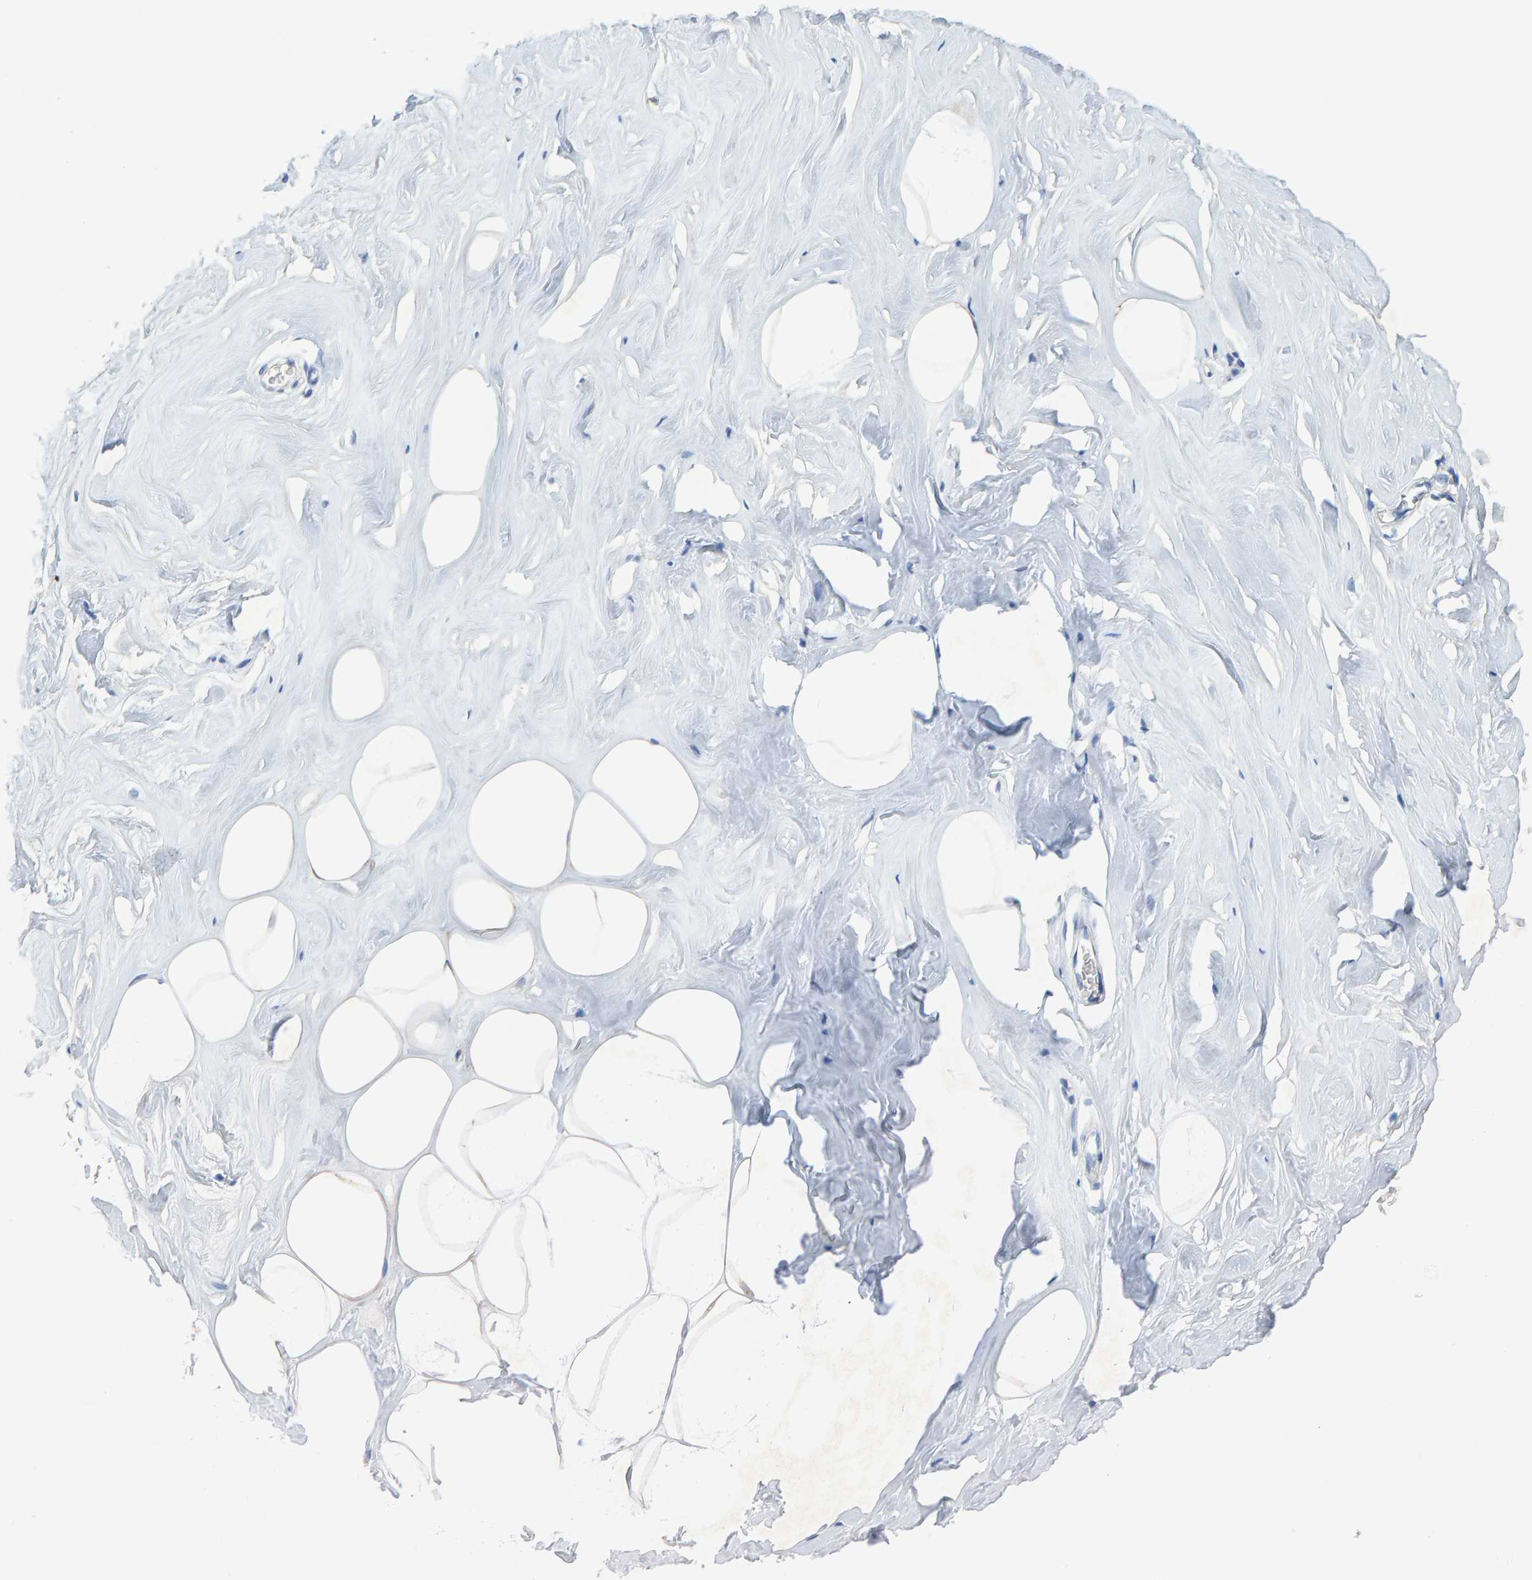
{"staining": {"intensity": "weak", "quantity": "25%-75%", "location": "cytoplasmic/membranous"}, "tissue": "adipose tissue", "cell_type": "Adipocytes", "image_type": "normal", "snomed": [{"axis": "morphology", "description": "Normal tissue, NOS"}, {"axis": "morphology", "description": "Fibrosis, NOS"}, {"axis": "topography", "description": "Breast"}, {"axis": "topography", "description": "Adipose tissue"}], "caption": "Immunohistochemical staining of normal human adipose tissue demonstrates low levels of weak cytoplasmic/membranous expression in approximately 25%-75% of adipocytes.", "gene": "ALAD", "patient": {"sex": "female", "age": 39}}